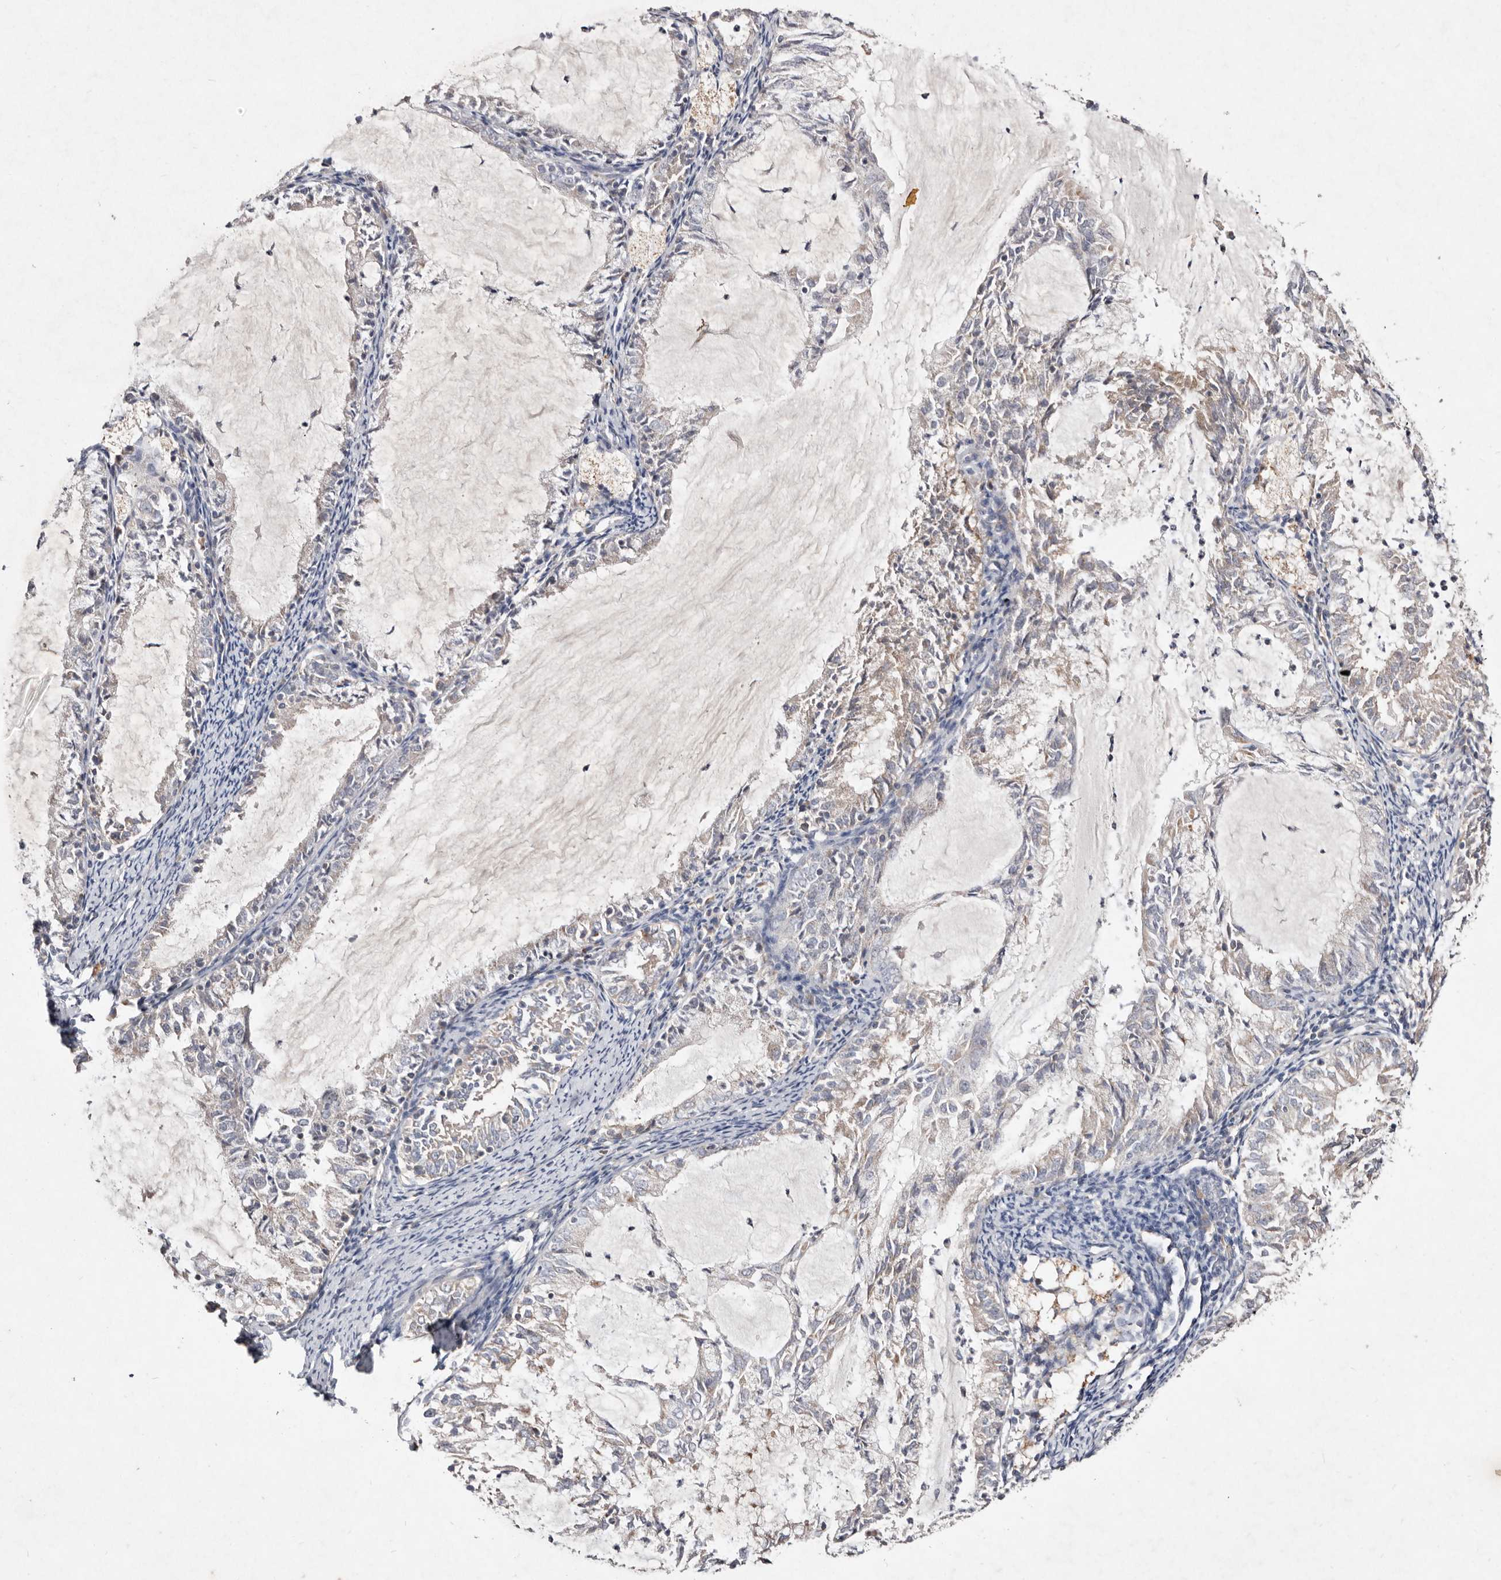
{"staining": {"intensity": "weak", "quantity": "<25%", "location": "cytoplasmic/membranous"}, "tissue": "endometrial cancer", "cell_type": "Tumor cells", "image_type": "cancer", "snomed": [{"axis": "morphology", "description": "Adenocarcinoma, NOS"}, {"axis": "topography", "description": "Endometrium"}], "caption": "A histopathology image of endometrial adenocarcinoma stained for a protein demonstrates no brown staining in tumor cells.", "gene": "SLC25A20", "patient": {"sex": "female", "age": 57}}